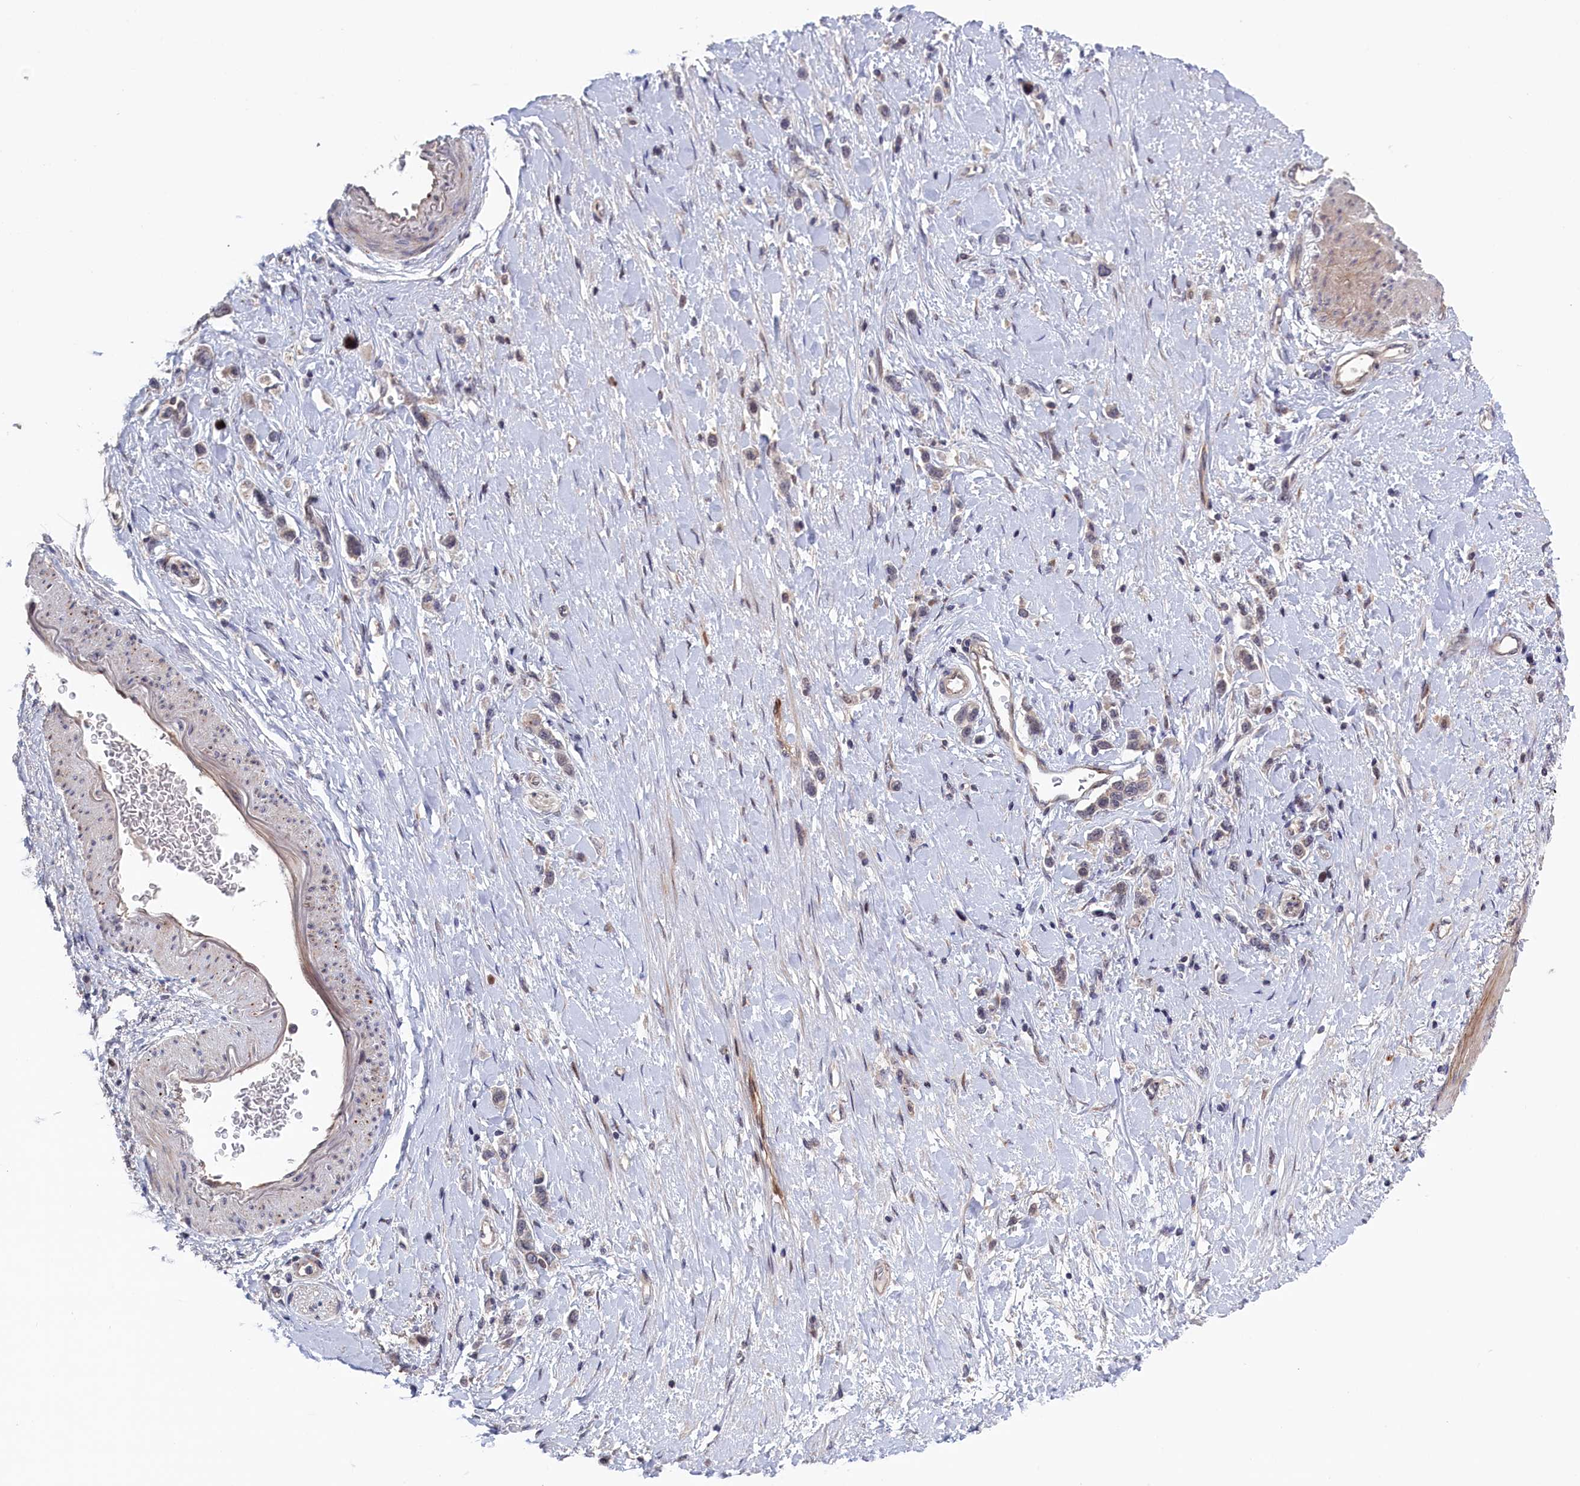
{"staining": {"intensity": "weak", "quantity": "<25%", "location": "cytoplasmic/membranous"}, "tissue": "stomach cancer", "cell_type": "Tumor cells", "image_type": "cancer", "snomed": [{"axis": "morphology", "description": "Adenocarcinoma, NOS"}, {"axis": "topography", "description": "Stomach"}], "caption": "A high-resolution photomicrograph shows immunohistochemistry (IHC) staining of adenocarcinoma (stomach), which reveals no significant expression in tumor cells.", "gene": "LSG1", "patient": {"sex": "female", "age": 65}}